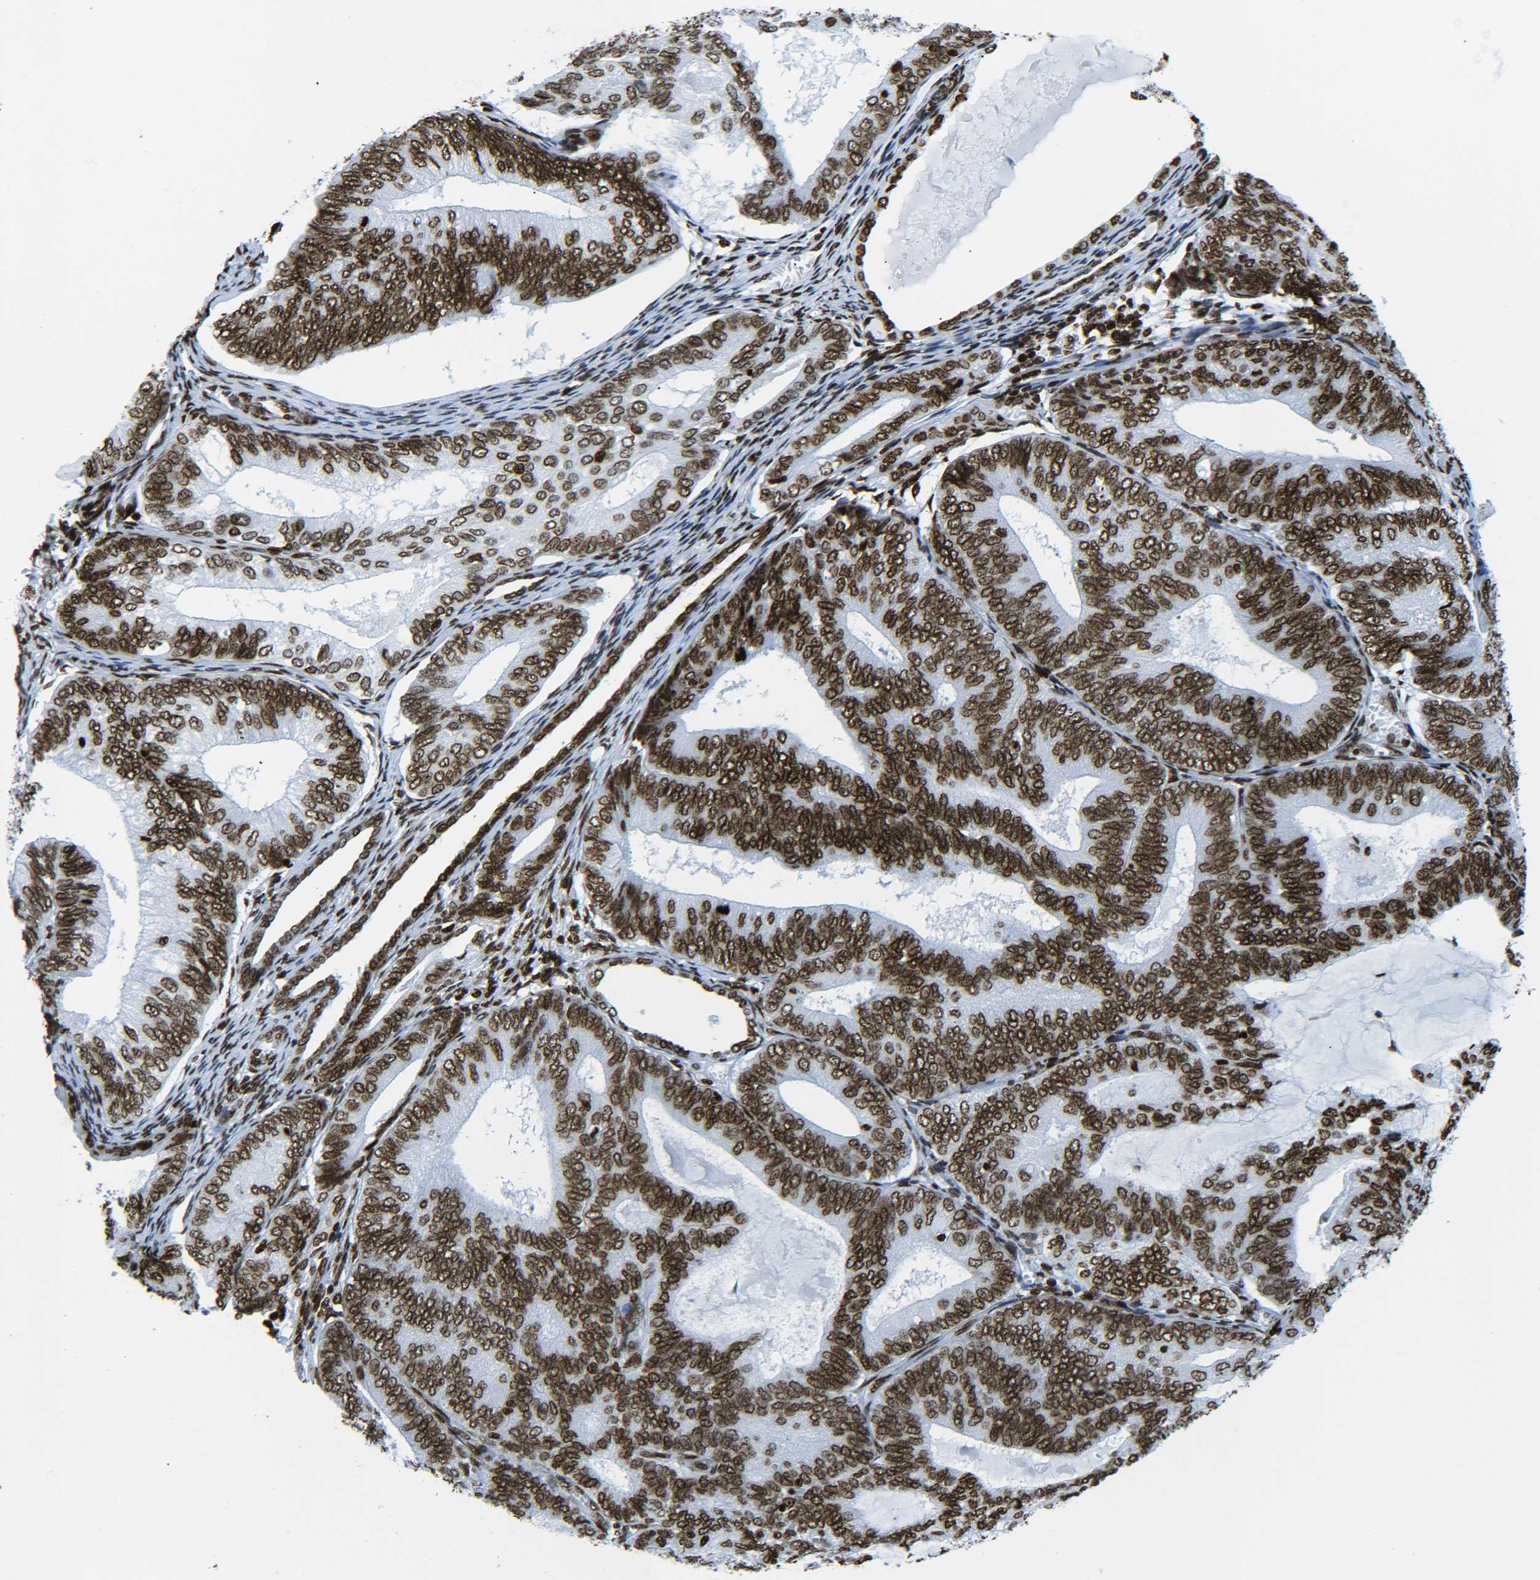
{"staining": {"intensity": "strong", "quantity": ">75%", "location": "nuclear"}, "tissue": "endometrial cancer", "cell_type": "Tumor cells", "image_type": "cancer", "snomed": [{"axis": "morphology", "description": "Adenocarcinoma, NOS"}, {"axis": "topography", "description": "Endometrium"}], "caption": "Endometrial cancer stained with a protein marker exhibits strong staining in tumor cells.", "gene": "H2AX", "patient": {"sex": "female", "age": 81}}